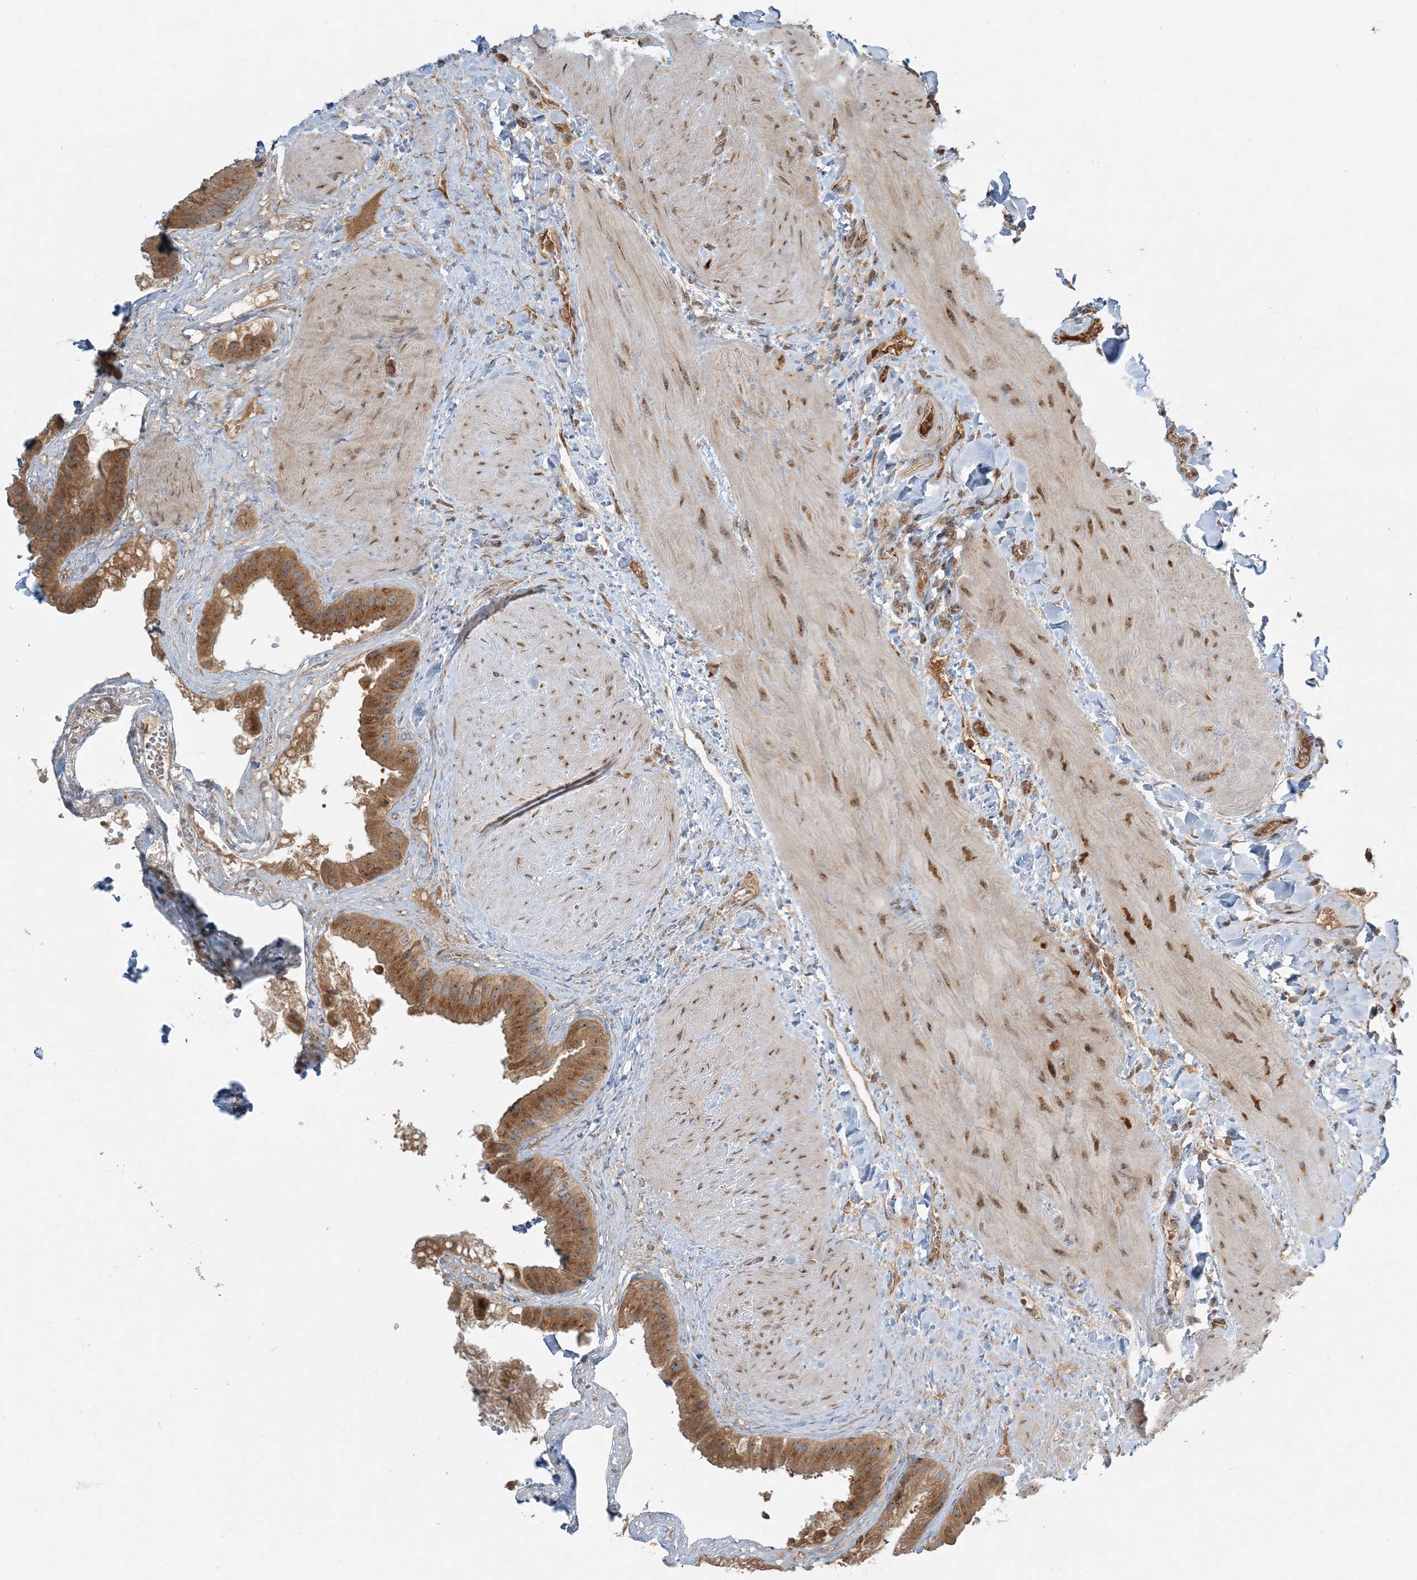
{"staining": {"intensity": "moderate", "quantity": ">75%", "location": "cytoplasmic/membranous"}, "tissue": "gallbladder", "cell_type": "Glandular cells", "image_type": "normal", "snomed": [{"axis": "morphology", "description": "Normal tissue, NOS"}, {"axis": "topography", "description": "Gallbladder"}], "caption": "Immunohistochemical staining of unremarkable gallbladder displays >75% levels of moderate cytoplasmic/membranous protein positivity in approximately >75% of glandular cells.", "gene": "AP1AR", "patient": {"sex": "male", "age": 55}}